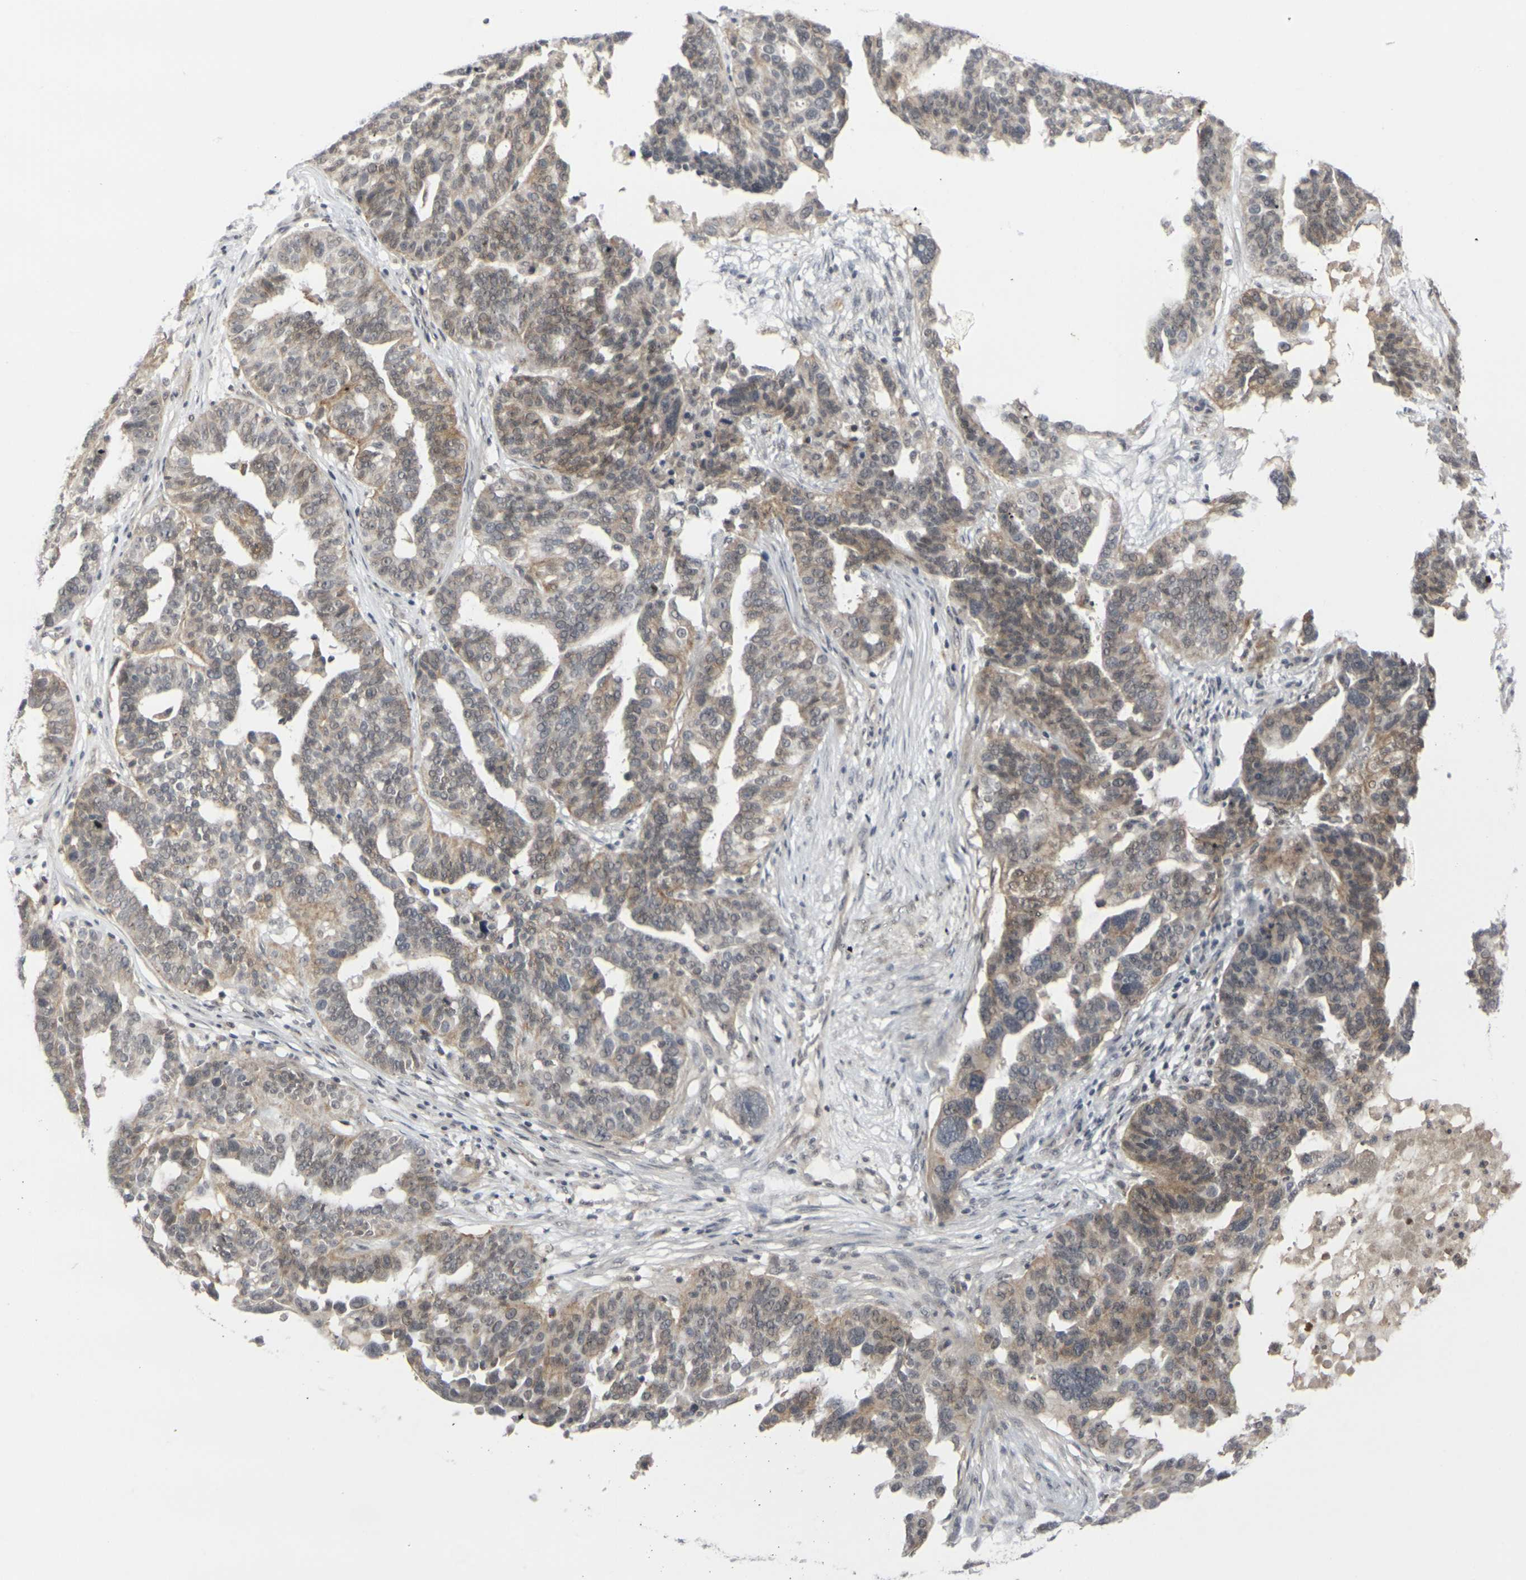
{"staining": {"intensity": "moderate", "quantity": "<25%", "location": "cytoplasmic/membranous"}, "tissue": "ovarian cancer", "cell_type": "Tumor cells", "image_type": "cancer", "snomed": [{"axis": "morphology", "description": "Cystadenocarcinoma, serous, NOS"}, {"axis": "topography", "description": "Ovary"}], "caption": "The immunohistochemical stain highlights moderate cytoplasmic/membranous positivity in tumor cells of ovarian serous cystadenocarcinoma tissue.", "gene": "GPR19", "patient": {"sex": "female", "age": 59}}